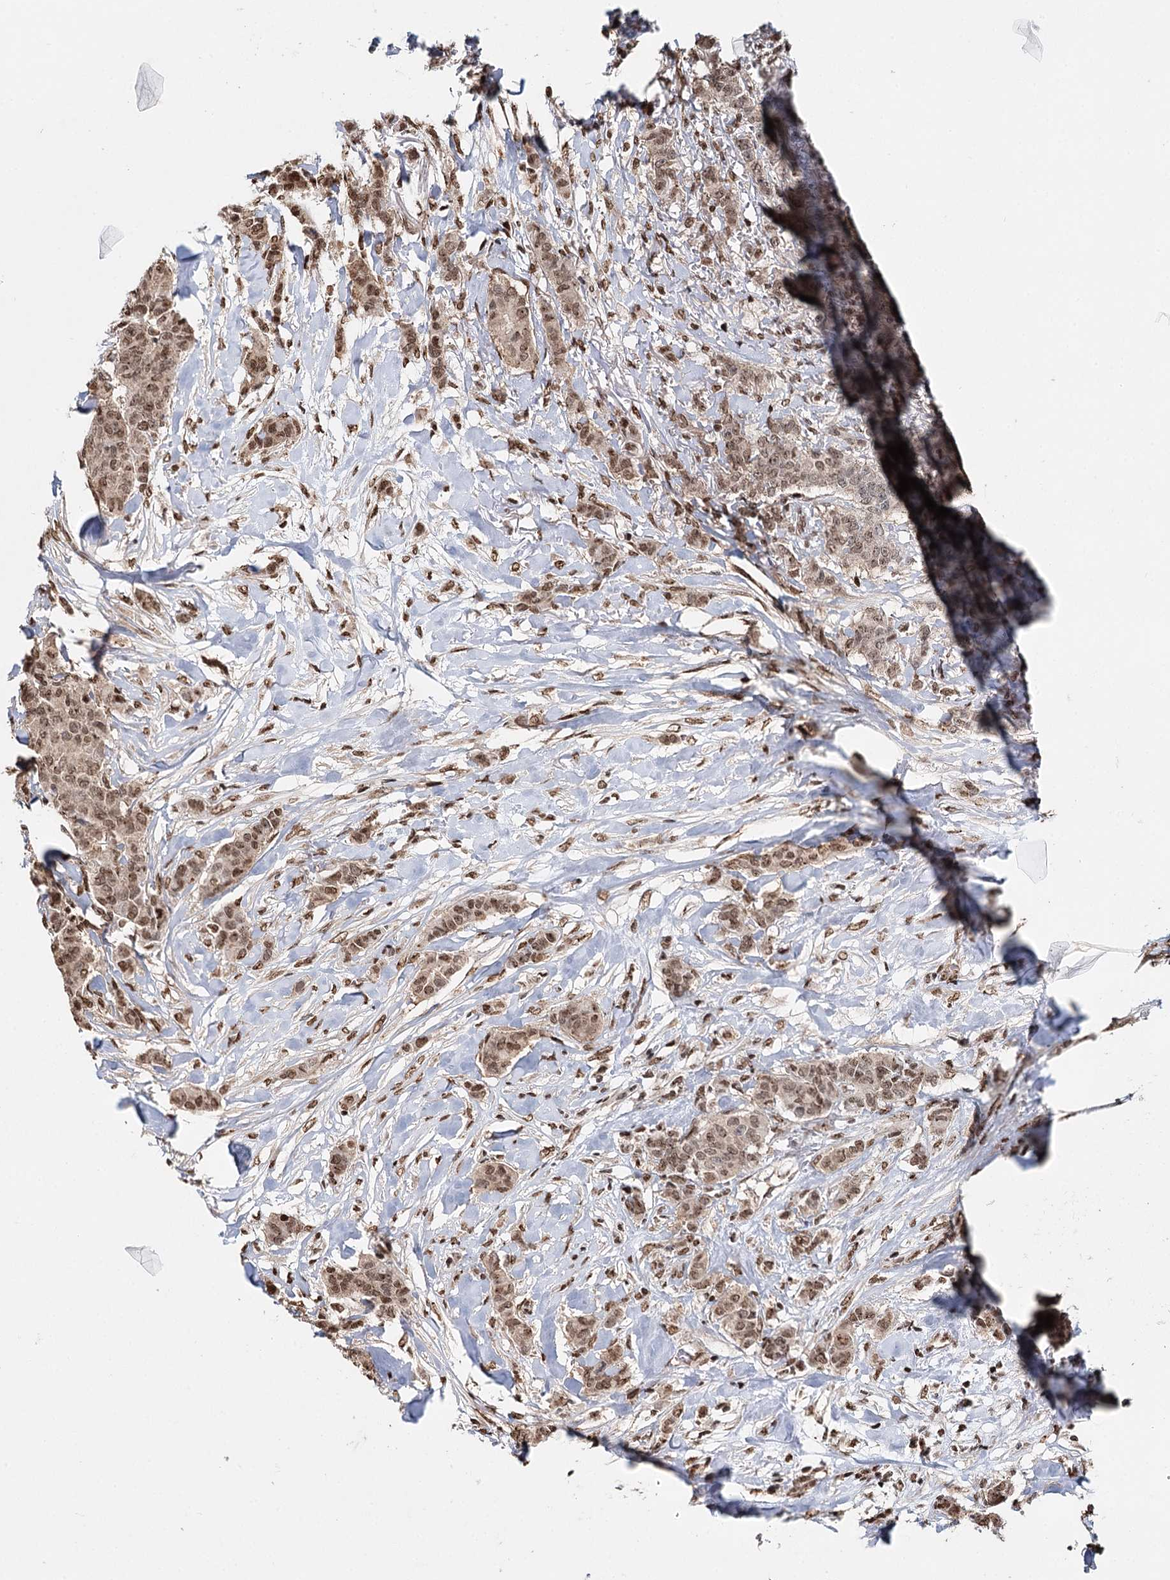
{"staining": {"intensity": "moderate", "quantity": ">75%", "location": "nuclear"}, "tissue": "breast cancer", "cell_type": "Tumor cells", "image_type": "cancer", "snomed": [{"axis": "morphology", "description": "Duct carcinoma"}, {"axis": "topography", "description": "Breast"}], "caption": "High-magnification brightfield microscopy of breast cancer (intraductal carcinoma) stained with DAB (brown) and counterstained with hematoxylin (blue). tumor cells exhibit moderate nuclear positivity is seen in about>75% of cells.", "gene": "RPS27A", "patient": {"sex": "female", "age": 40}}